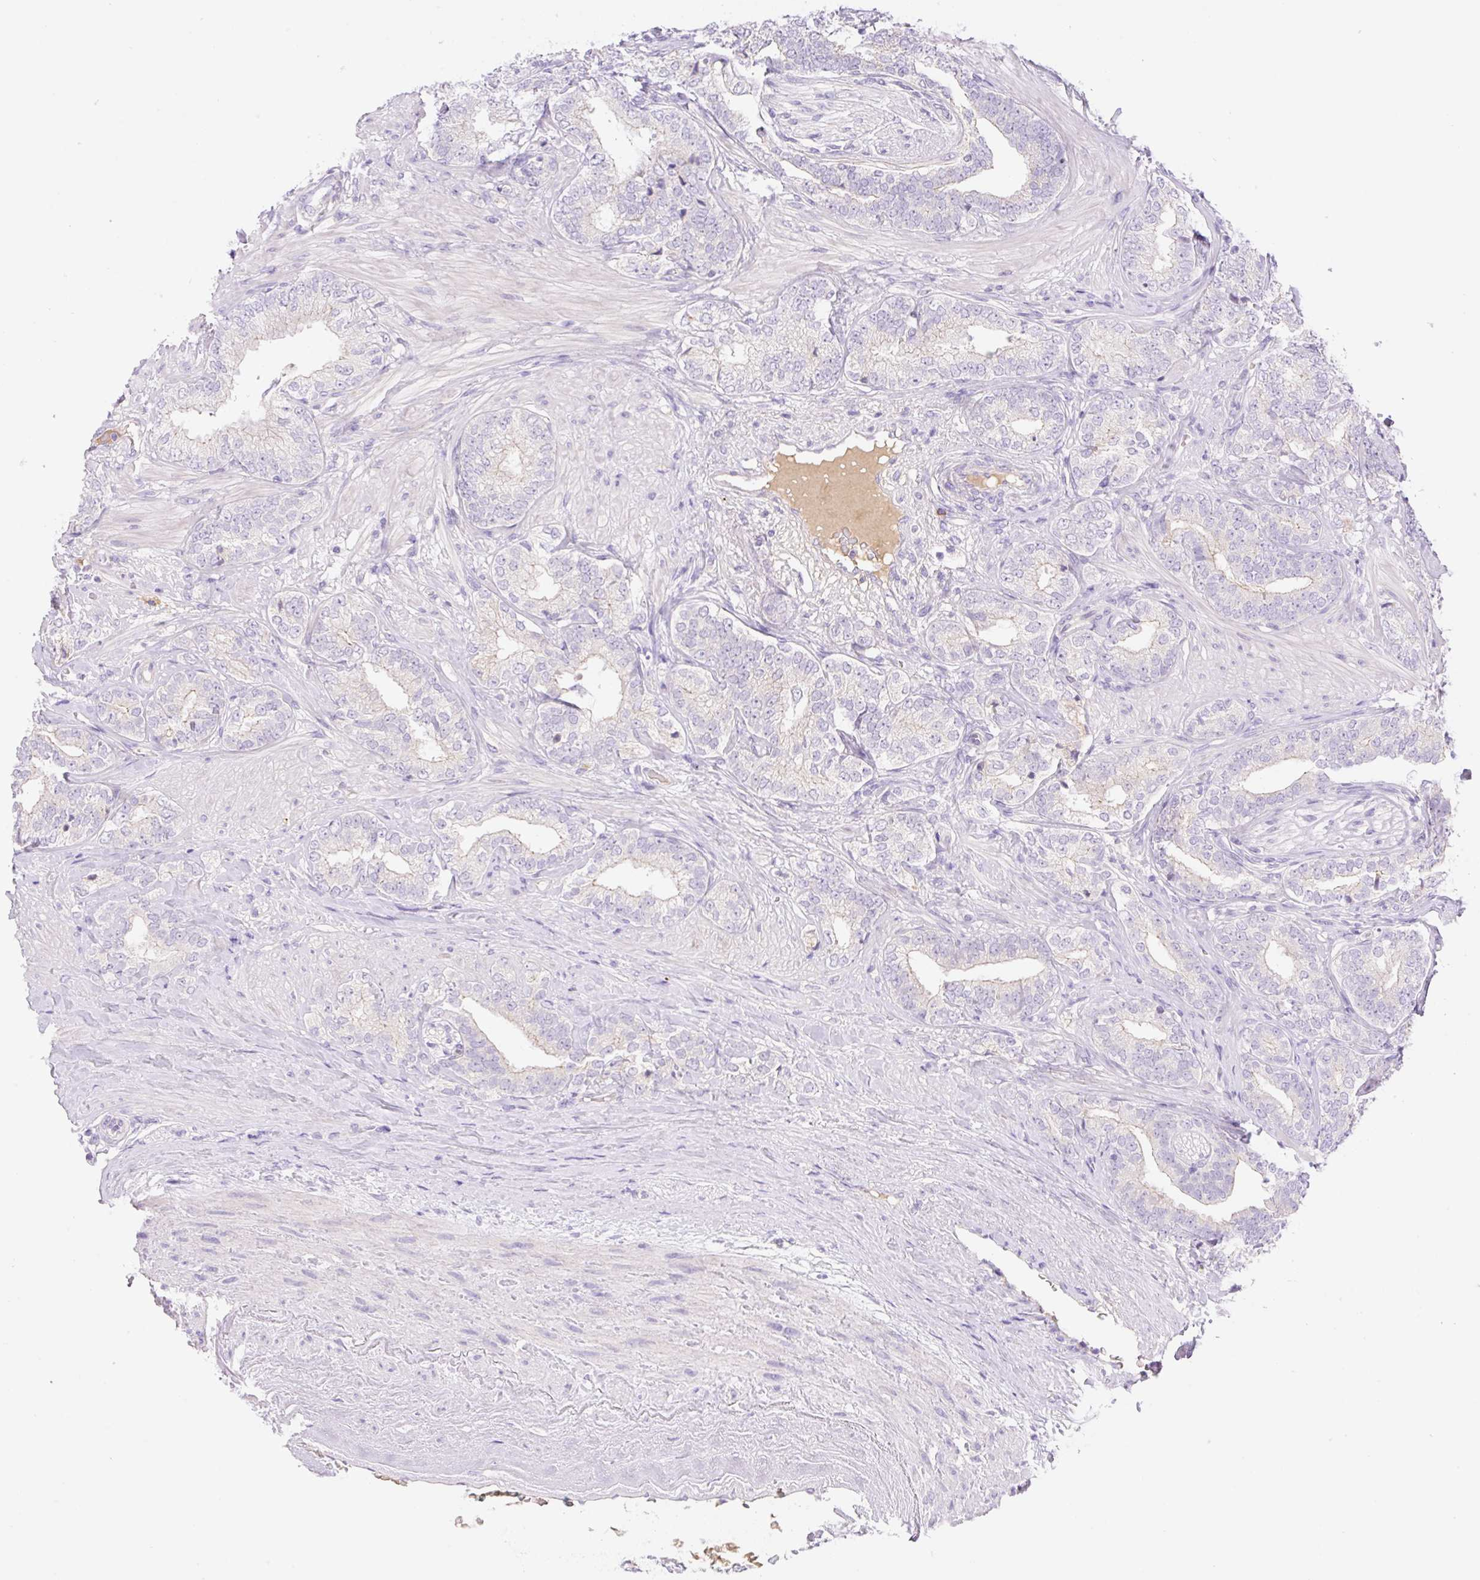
{"staining": {"intensity": "negative", "quantity": "none", "location": "none"}, "tissue": "prostate cancer", "cell_type": "Tumor cells", "image_type": "cancer", "snomed": [{"axis": "morphology", "description": "Adenocarcinoma, High grade"}, {"axis": "topography", "description": "Prostate"}], "caption": "There is no significant positivity in tumor cells of prostate high-grade adenocarcinoma. (DAB immunohistochemistry (IHC), high magnification).", "gene": "DENND5A", "patient": {"sex": "male", "age": 72}}